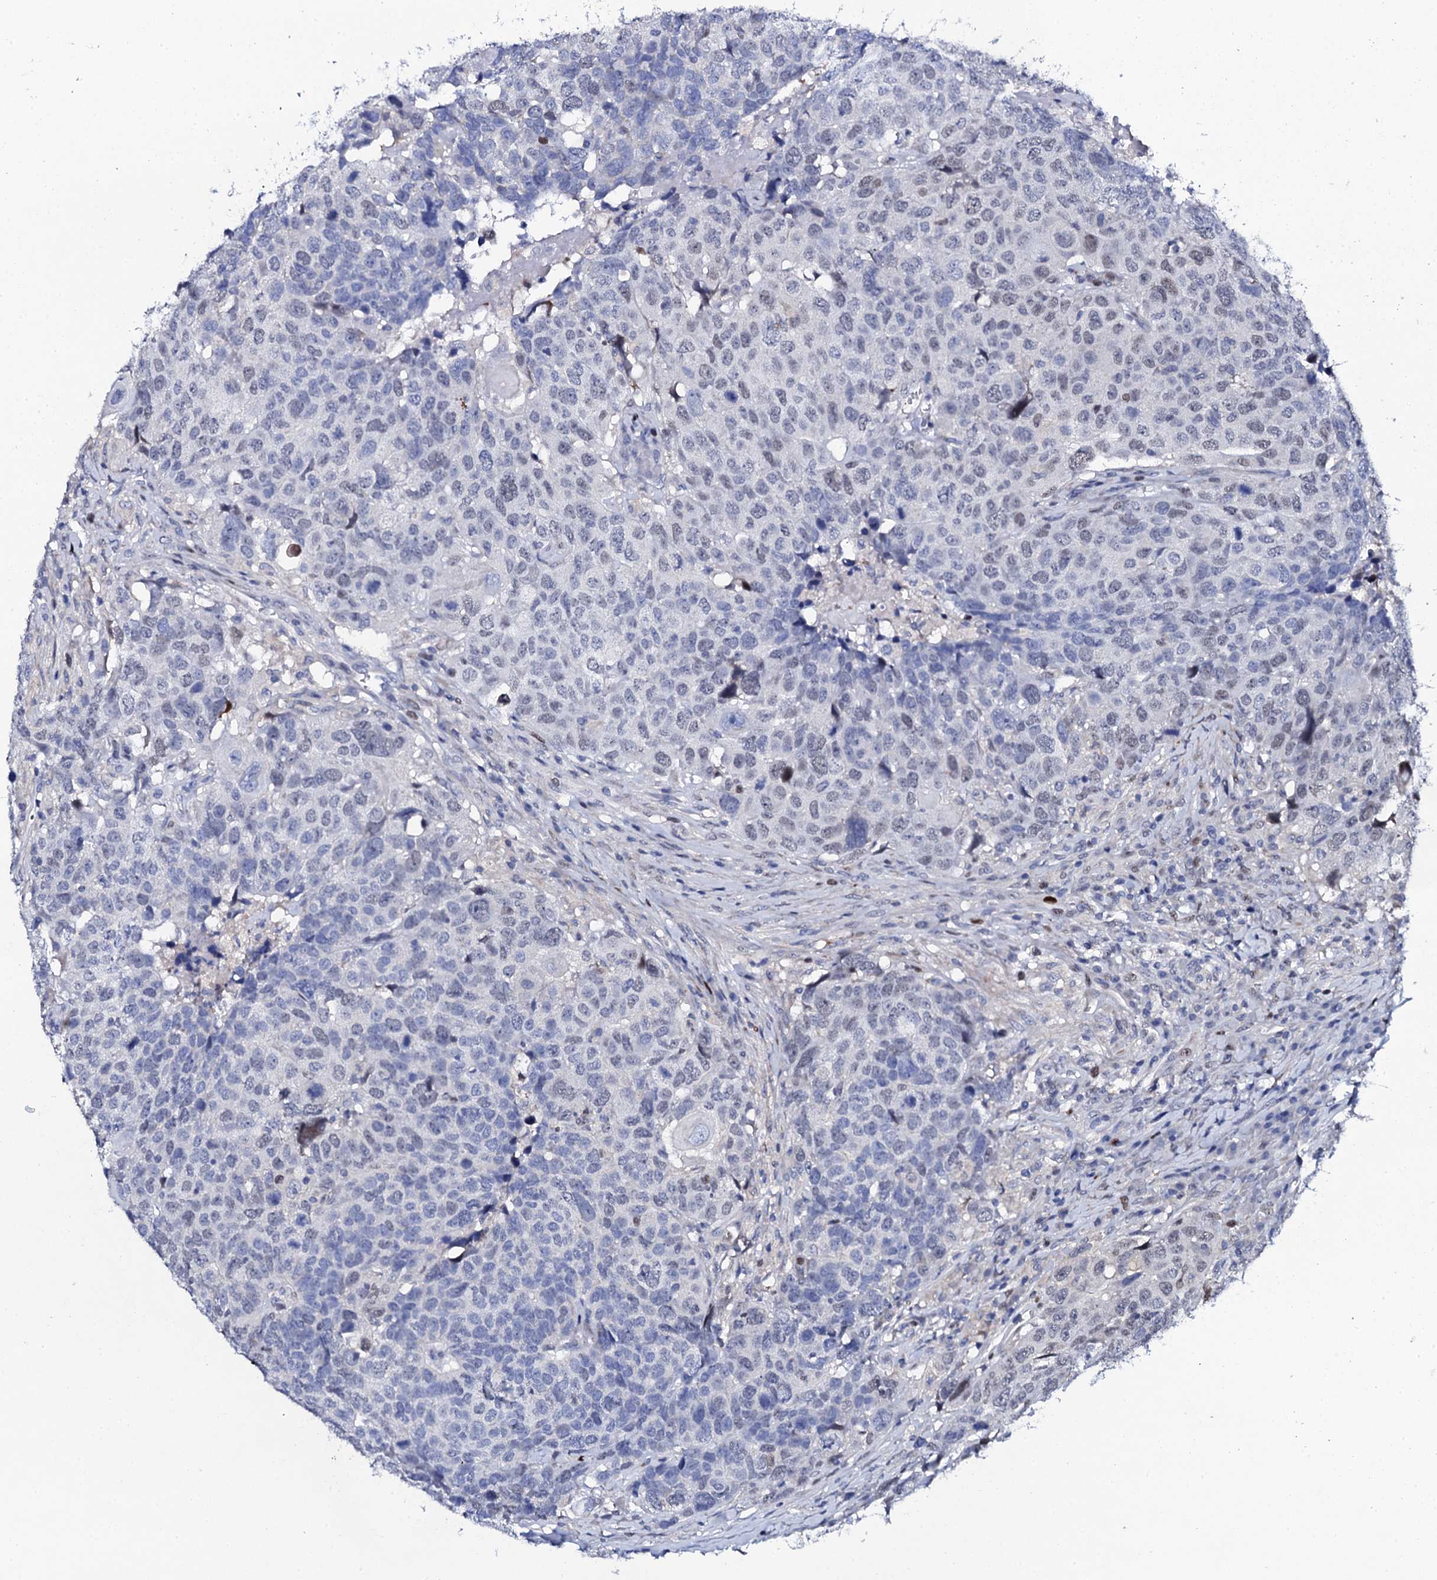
{"staining": {"intensity": "weak", "quantity": "<25%", "location": "nuclear"}, "tissue": "head and neck cancer", "cell_type": "Tumor cells", "image_type": "cancer", "snomed": [{"axis": "morphology", "description": "Squamous cell carcinoma, NOS"}, {"axis": "topography", "description": "Head-Neck"}], "caption": "Immunohistochemistry (IHC) of head and neck cancer (squamous cell carcinoma) exhibits no positivity in tumor cells.", "gene": "NUDT13", "patient": {"sex": "male", "age": 66}}